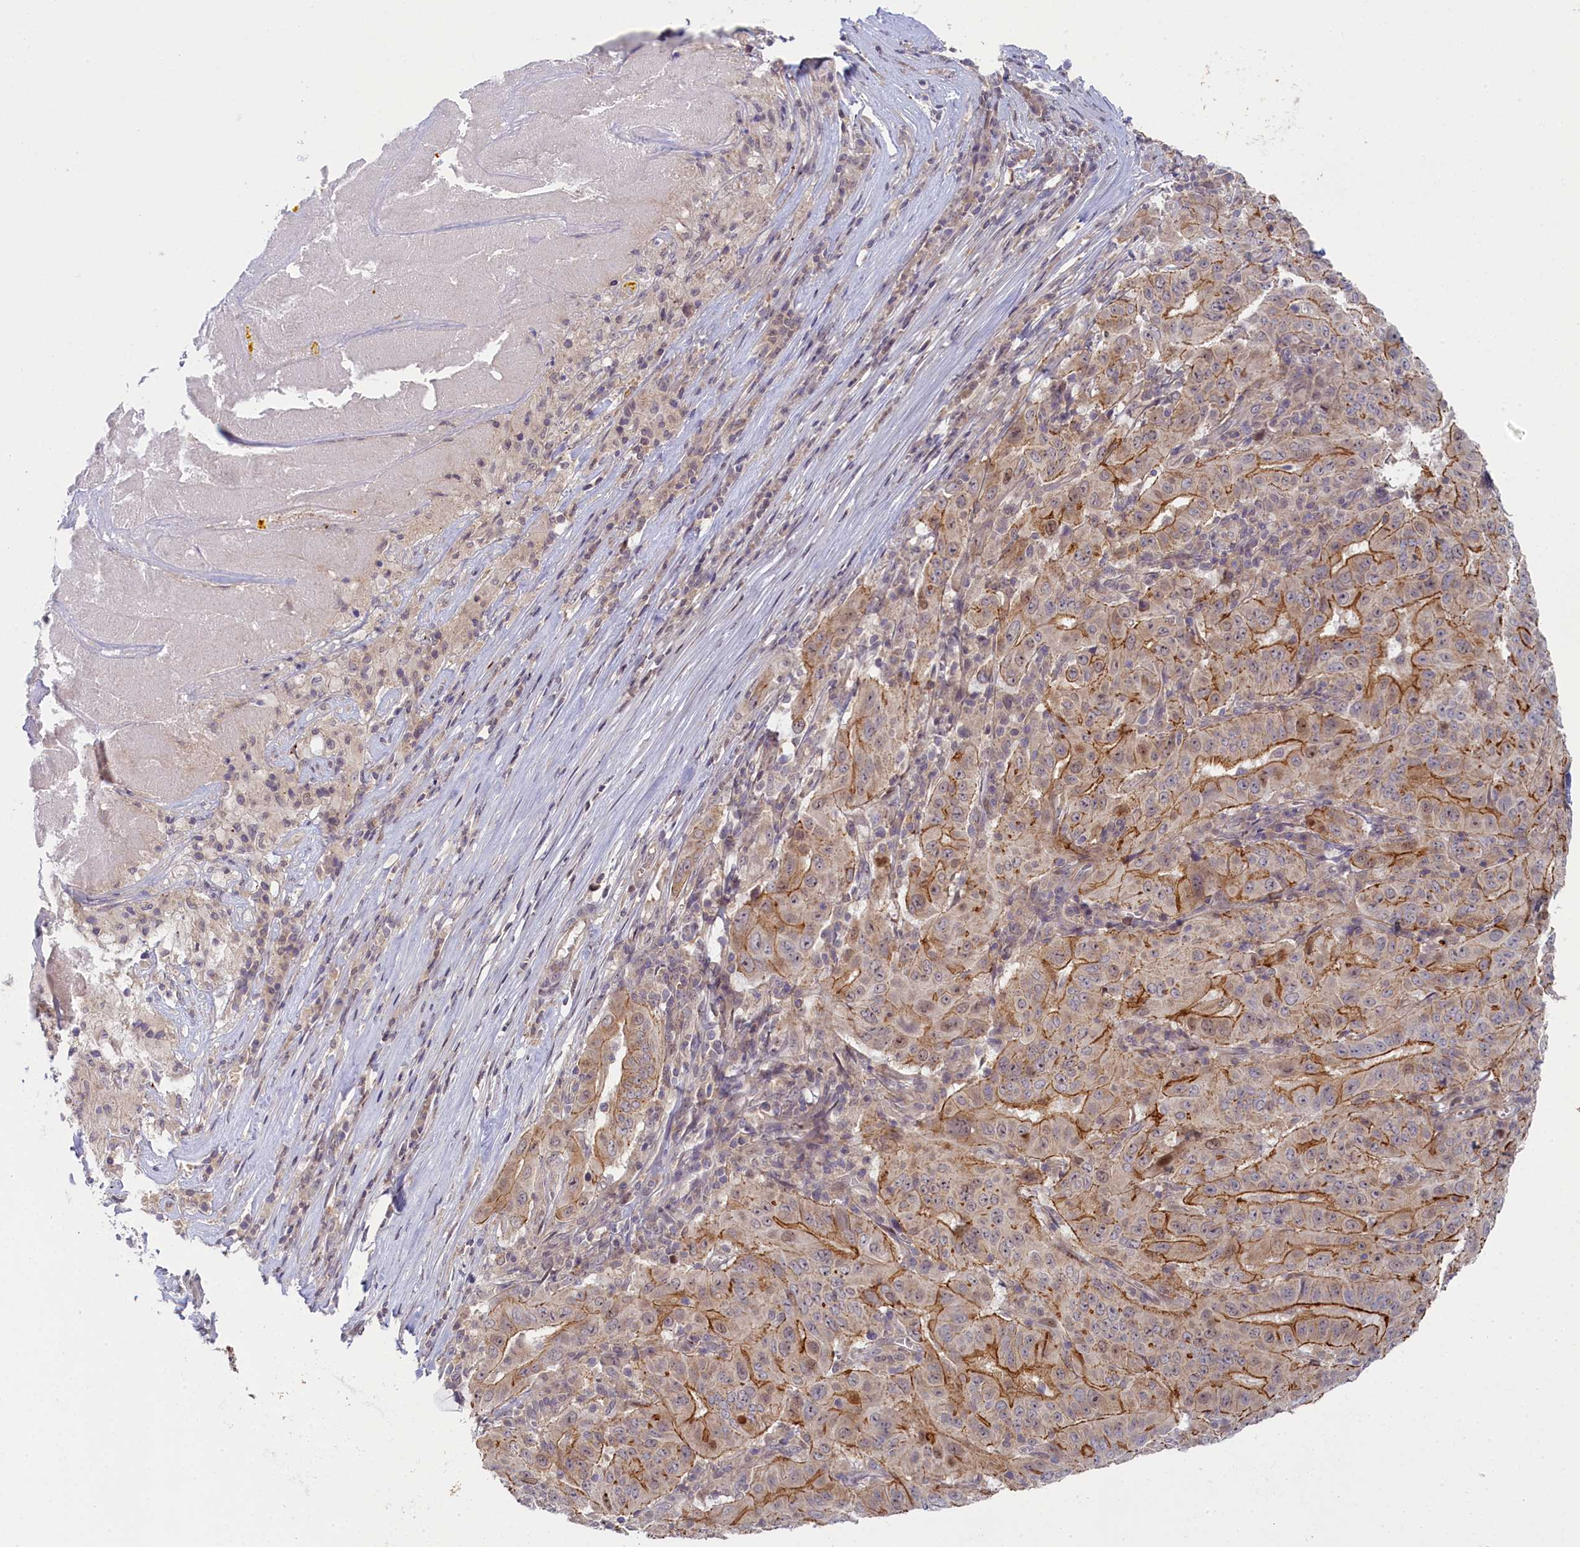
{"staining": {"intensity": "strong", "quantity": "25%-75%", "location": "cytoplasmic/membranous"}, "tissue": "pancreatic cancer", "cell_type": "Tumor cells", "image_type": "cancer", "snomed": [{"axis": "morphology", "description": "Adenocarcinoma, NOS"}, {"axis": "topography", "description": "Pancreas"}], "caption": "Tumor cells display strong cytoplasmic/membranous positivity in about 25%-75% of cells in pancreatic adenocarcinoma. The staining is performed using DAB brown chromogen to label protein expression. The nuclei are counter-stained blue using hematoxylin.", "gene": "CCL23", "patient": {"sex": "male", "age": 63}}